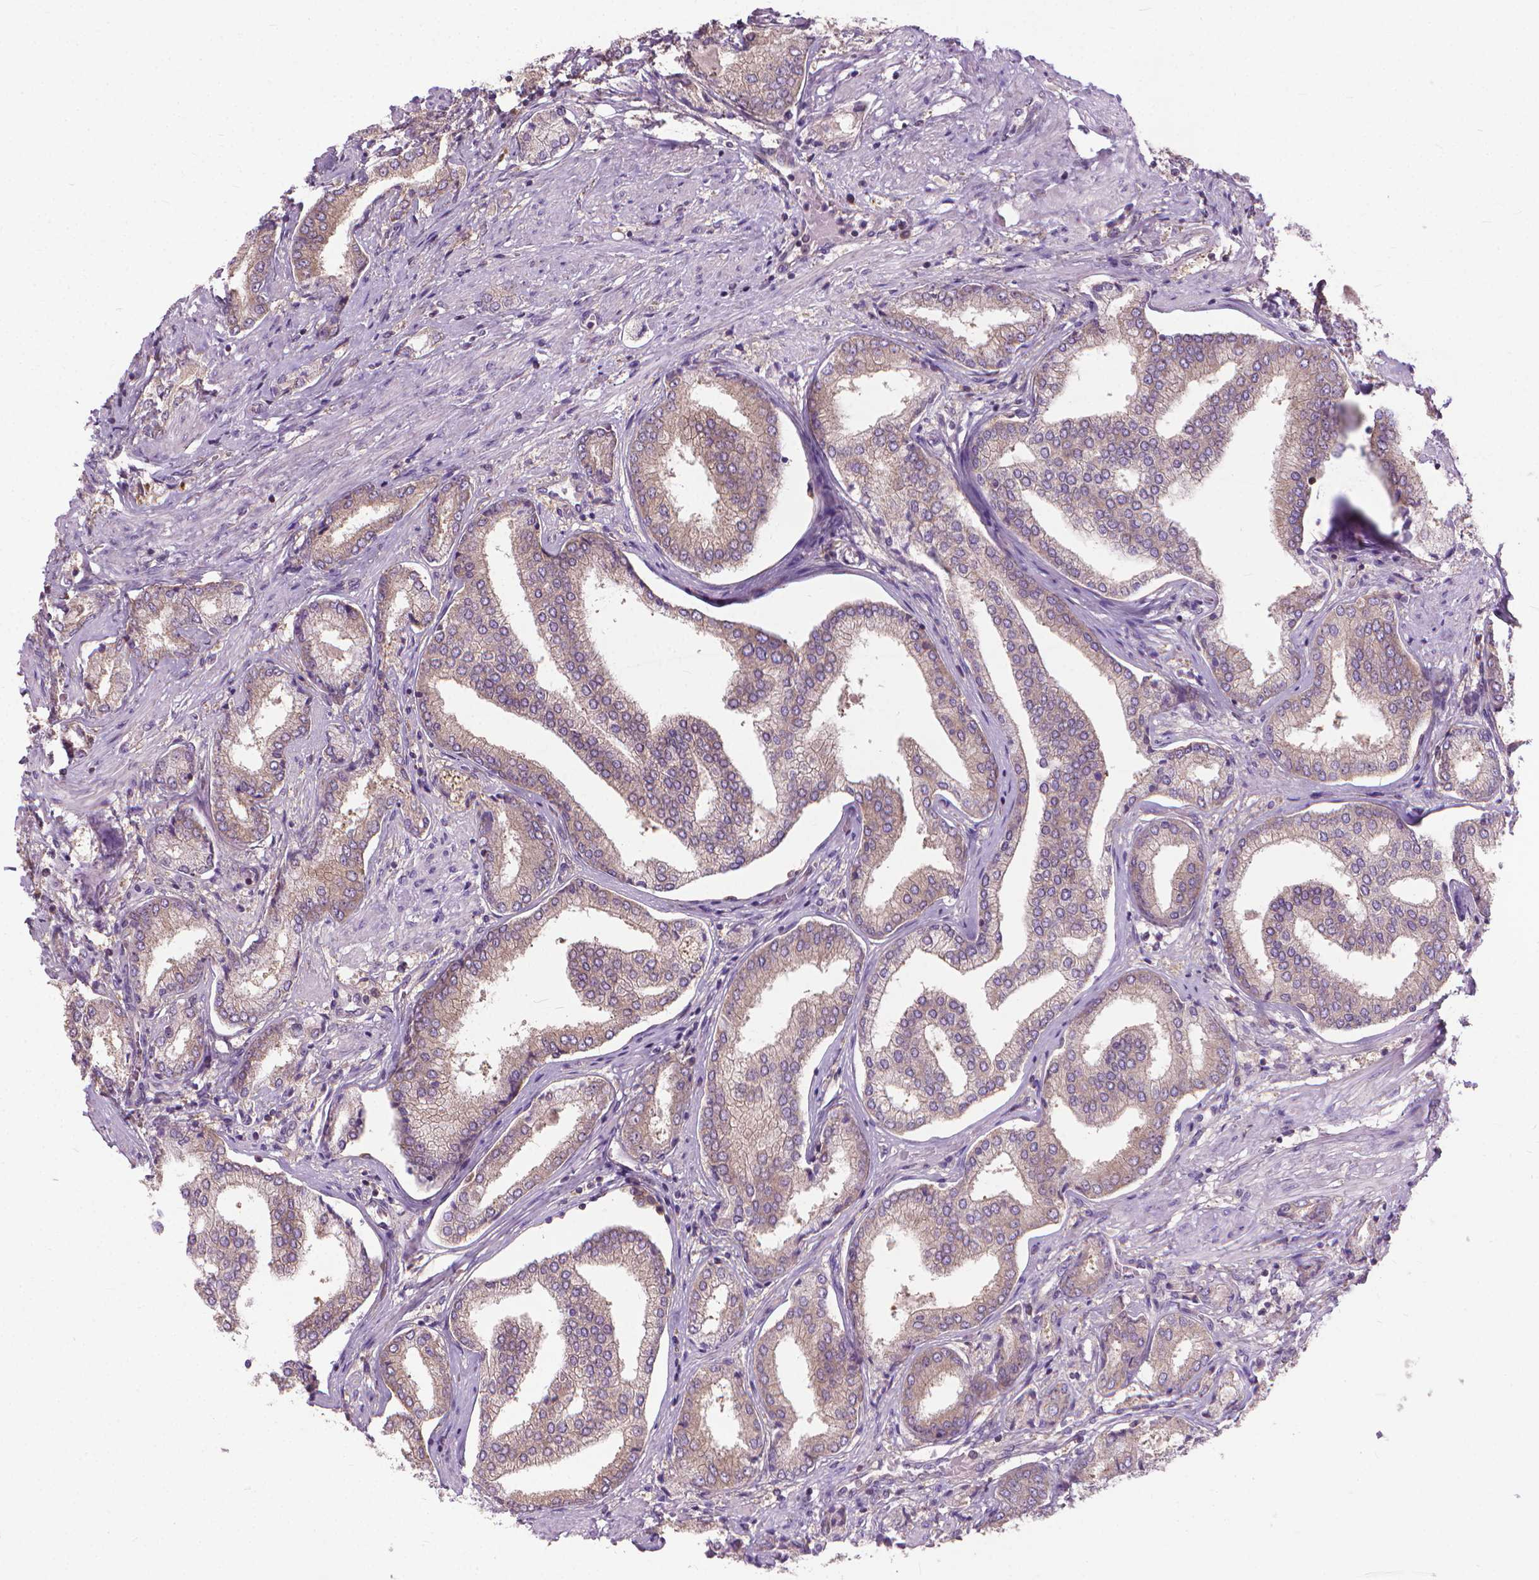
{"staining": {"intensity": "weak", "quantity": "25%-75%", "location": "cytoplasmic/membranous"}, "tissue": "prostate cancer", "cell_type": "Tumor cells", "image_type": "cancer", "snomed": [{"axis": "morphology", "description": "Adenocarcinoma, NOS"}, {"axis": "topography", "description": "Prostate"}], "caption": "Protein expression analysis of adenocarcinoma (prostate) exhibits weak cytoplasmic/membranous positivity in about 25%-75% of tumor cells.", "gene": "NUDT1", "patient": {"sex": "male", "age": 63}}